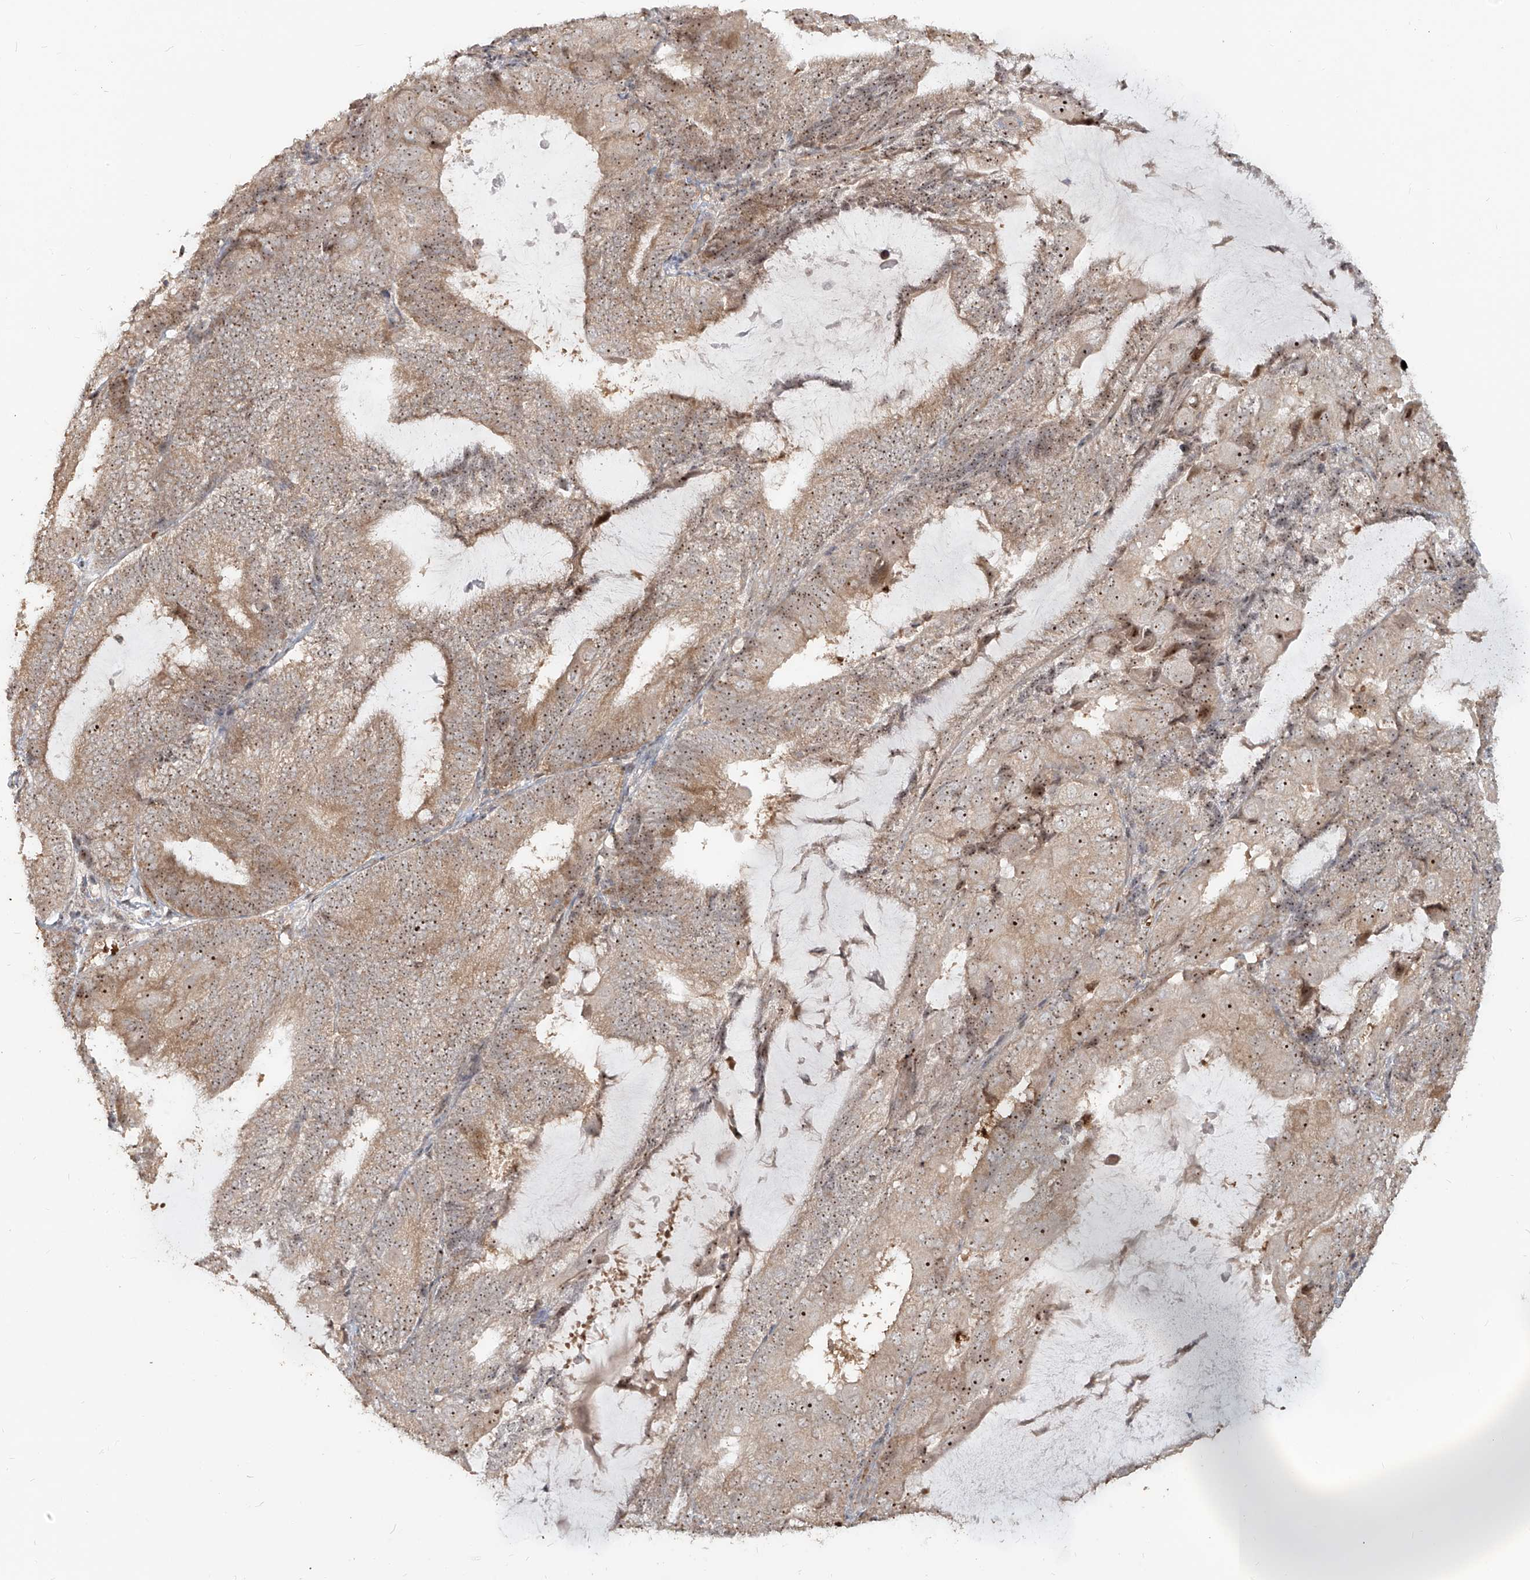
{"staining": {"intensity": "moderate", "quantity": ">75%", "location": "cytoplasmic/membranous,nuclear"}, "tissue": "endometrial cancer", "cell_type": "Tumor cells", "image_type": "cancer", "snomed": [{"axis": "morphology", "description": "Adenocarcinoma, NOS"}, {"axis": "topography", "description": "Endometrium"}], "caption": "Immunohistochemistry (IHC) (DAB) staining of human endometrial cancer shows moderate cytoplasmic/membranous and nuclear protein positivity in approximately >75% of tumor cells.", "gene": "BYSL", "patient": {"sex": "female", "age": 81}}